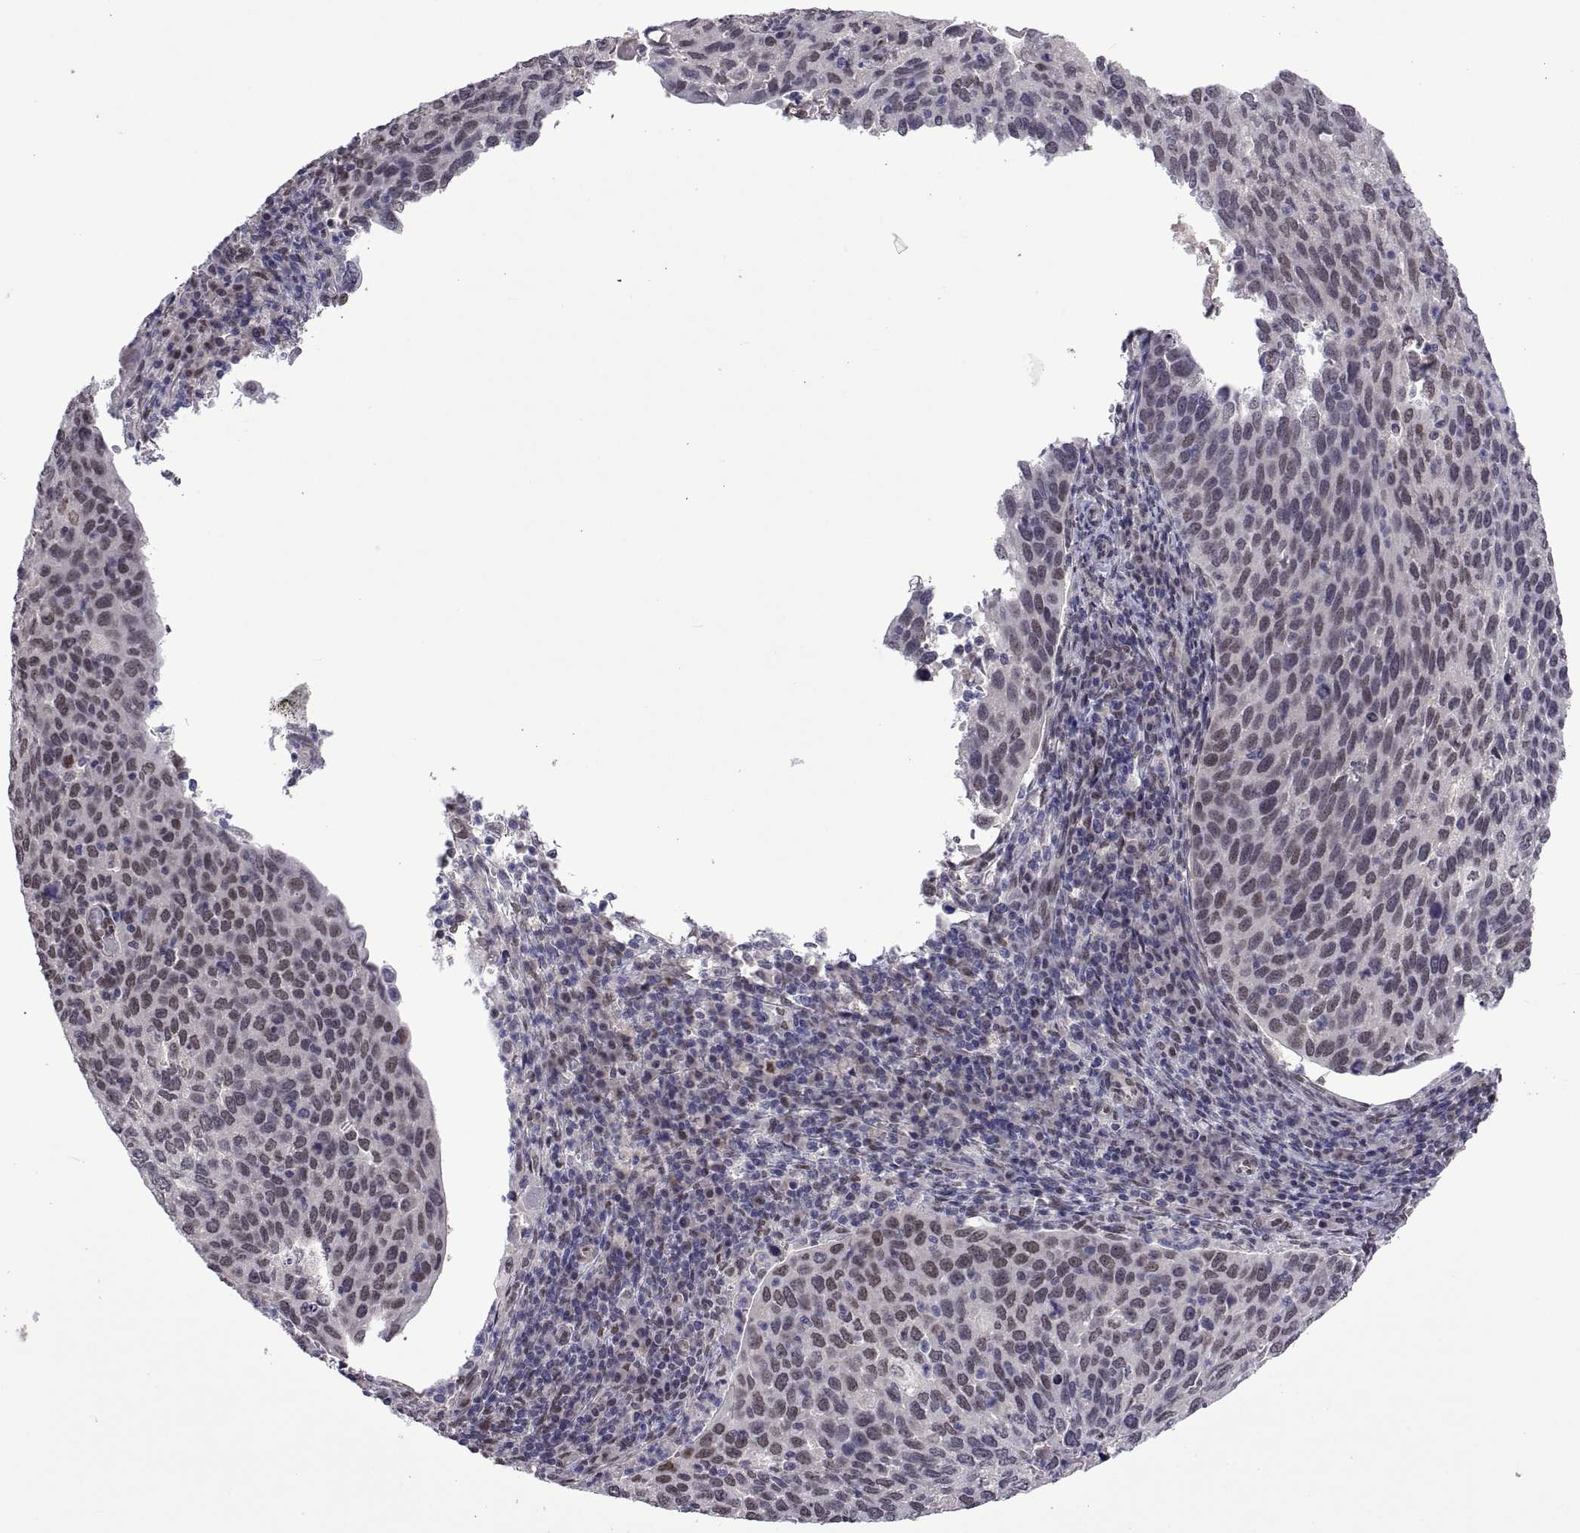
{"staining": {"intensity": "negative", "quantity": "none", "location": "none"}, "tissue": "cervical cancer", "cell_type": "Tumor cells", "image_type": "cancer", "snomed": [{"axis": "morphology", "description": "Squamous cell carcinoma, NOS"}, {"axis": "topography", "description": "Cervix"}], "caption": "High magnification brightfield microscopy of cervical cancer (squamous cell carcinoma) stained with DAB (brown) and counterstained with hematoxylin (blue): tumor cells show no significant positivity.", "gene": "NR4A1", "patient": {"sex": "female", "age": 54}}